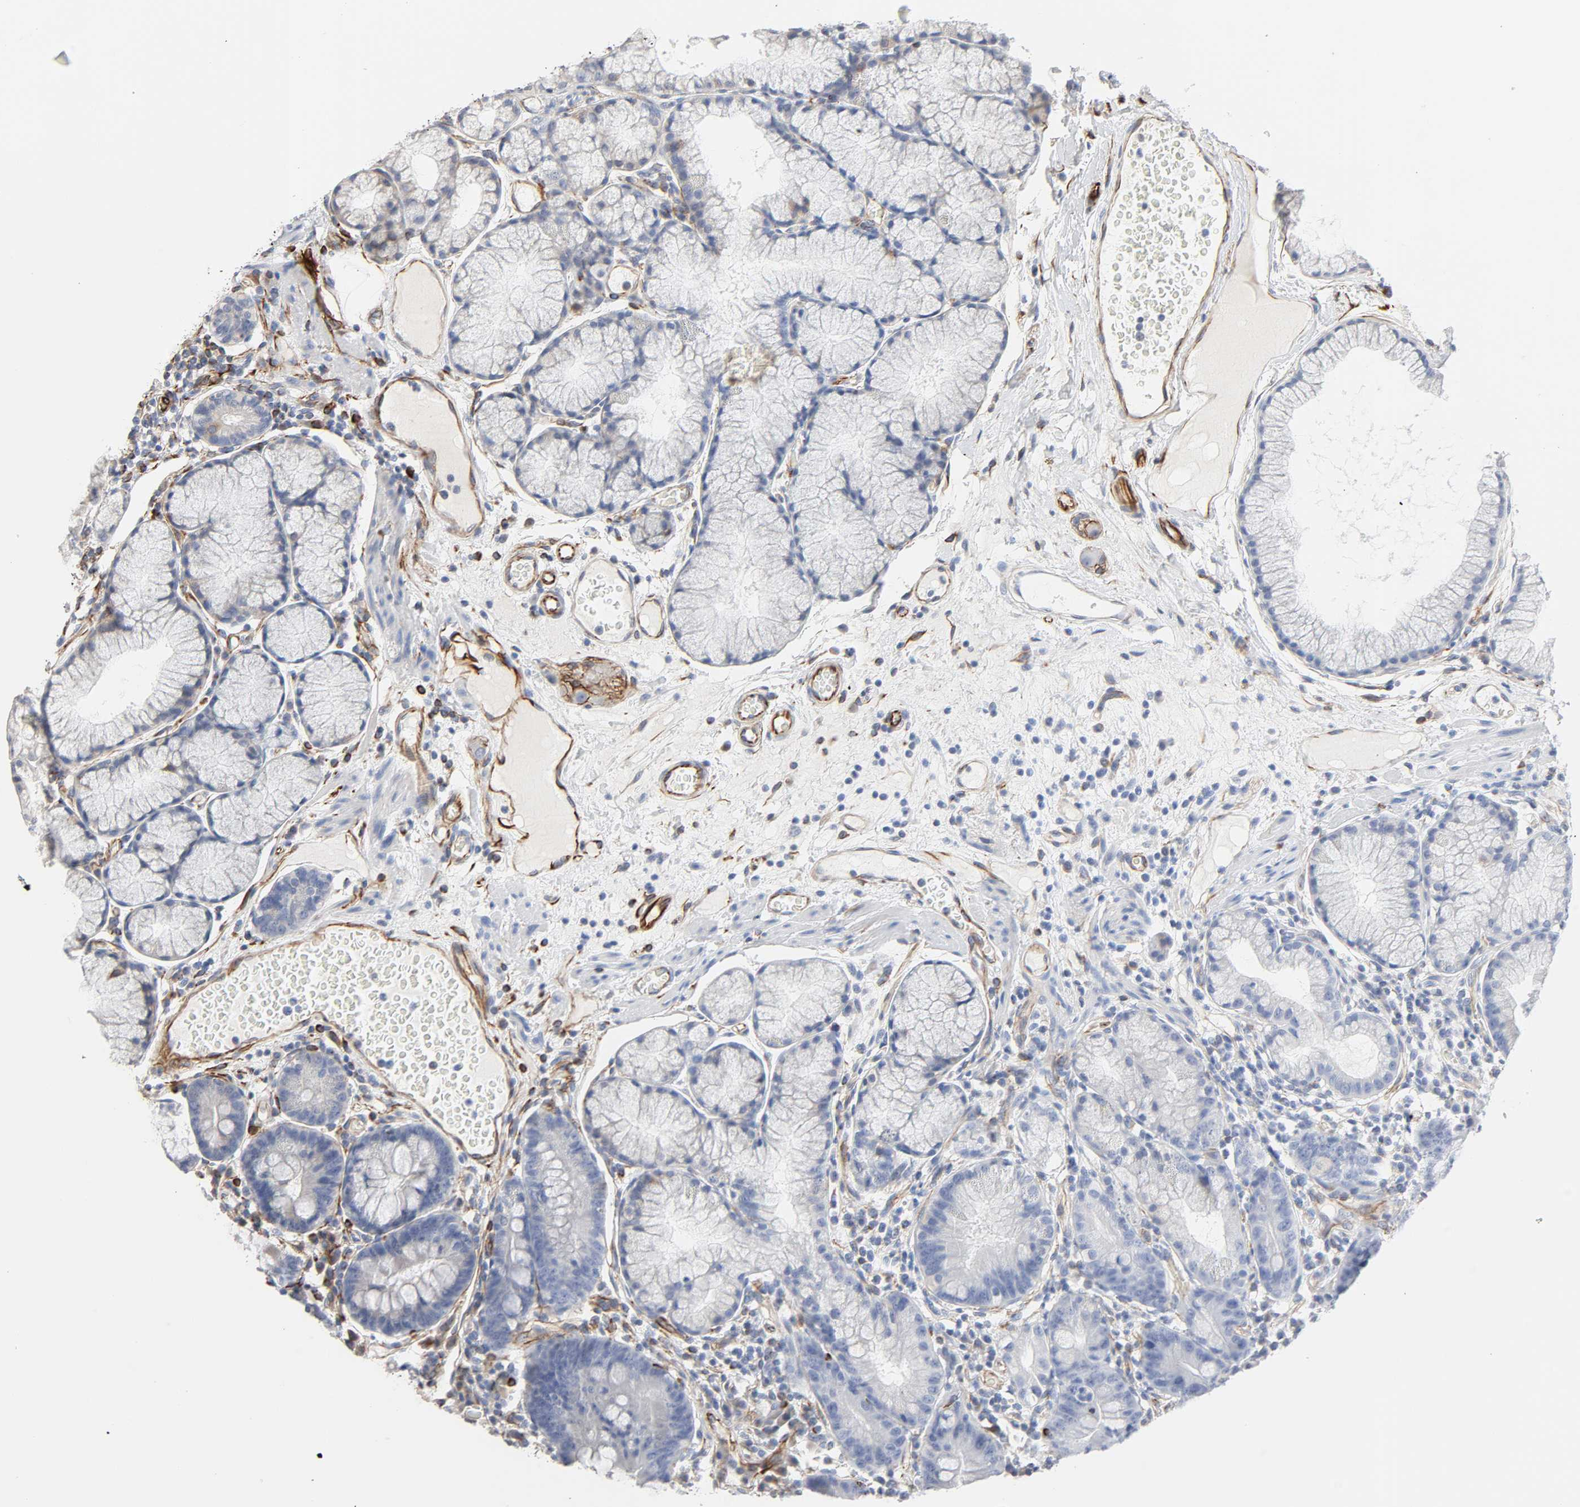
{"staining": {"intensity": "negative", "quantity": "none", "location": "none"}, "tissue": "duodenum", "cell_type": "Glandular cells", "image_type": "normal", "snomed": [{"axis": "morphology", "description": "Normal tissue, NOS"}, {"axis": "topography", "description": "Duodenum"}], "caption": "Immunohistochemistry image of unremarkable human duodenum stained for a protein (brown), which exhibits no staining in glandular cells. (DAB IHC with hematoxylin counter stain).", "gene": "FAM118A", "patient": {"sex": "male", "age": 50}}